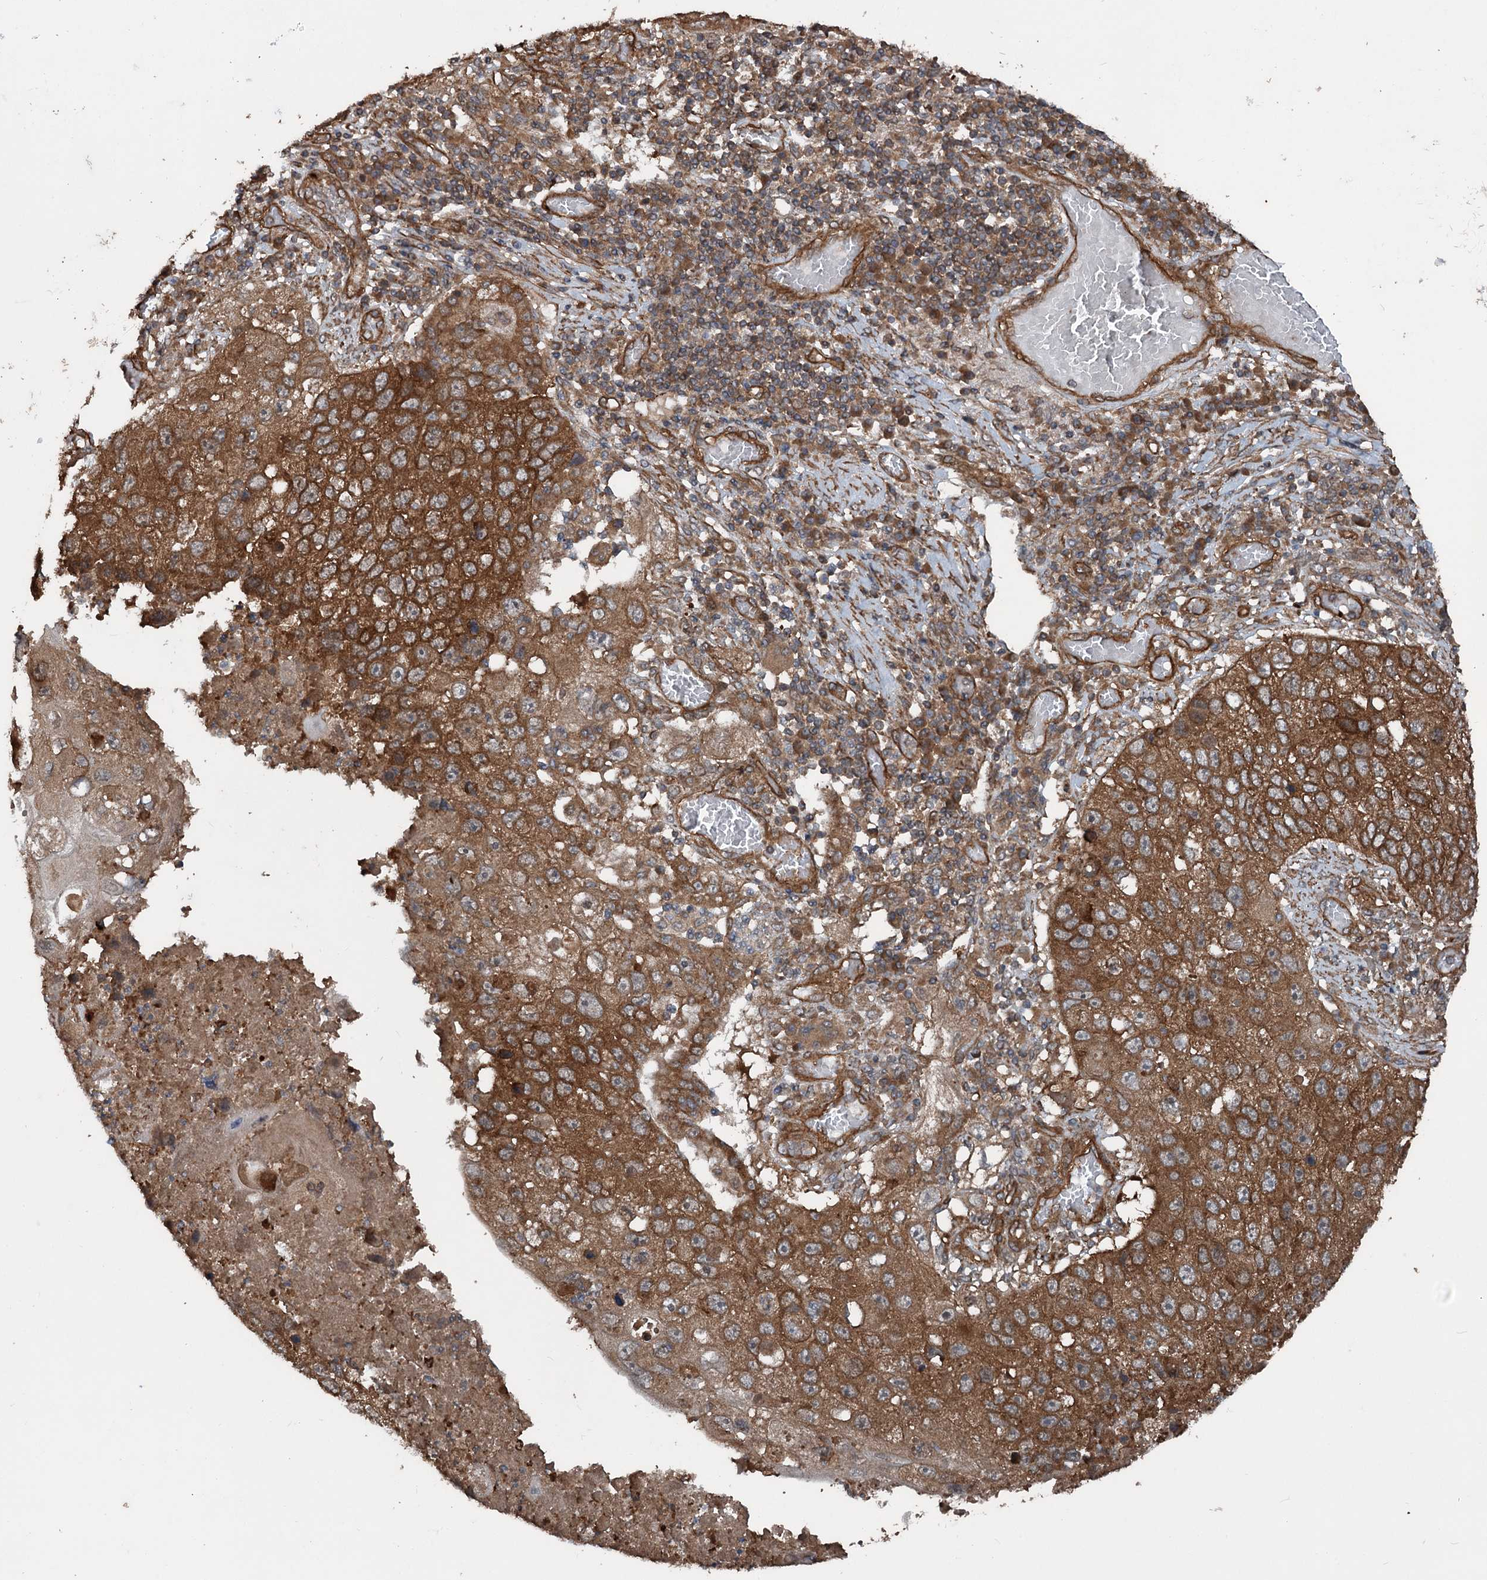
{"staining": {"intensity": "strong", "quantity": ">75%", "location": "cytoplasmic/membranous"}, "tissue": "lung cancer", "cell_type": "Tumor cells", "image_type": "cancer", "snomed": [{"axis": "morphology", "description": "Squamous cell carcinoma, NOS"}, {"axis": "topography", "description": "Lung"}], "caption": "Brown immunohistochemical staining in squamous cell carcinoma (lung) displays strong cytoplasmic/membranous staining in approximately >75% of tumor cells.", "gene": "RNF214", "patient": {"sex": "male", "age": 61}}